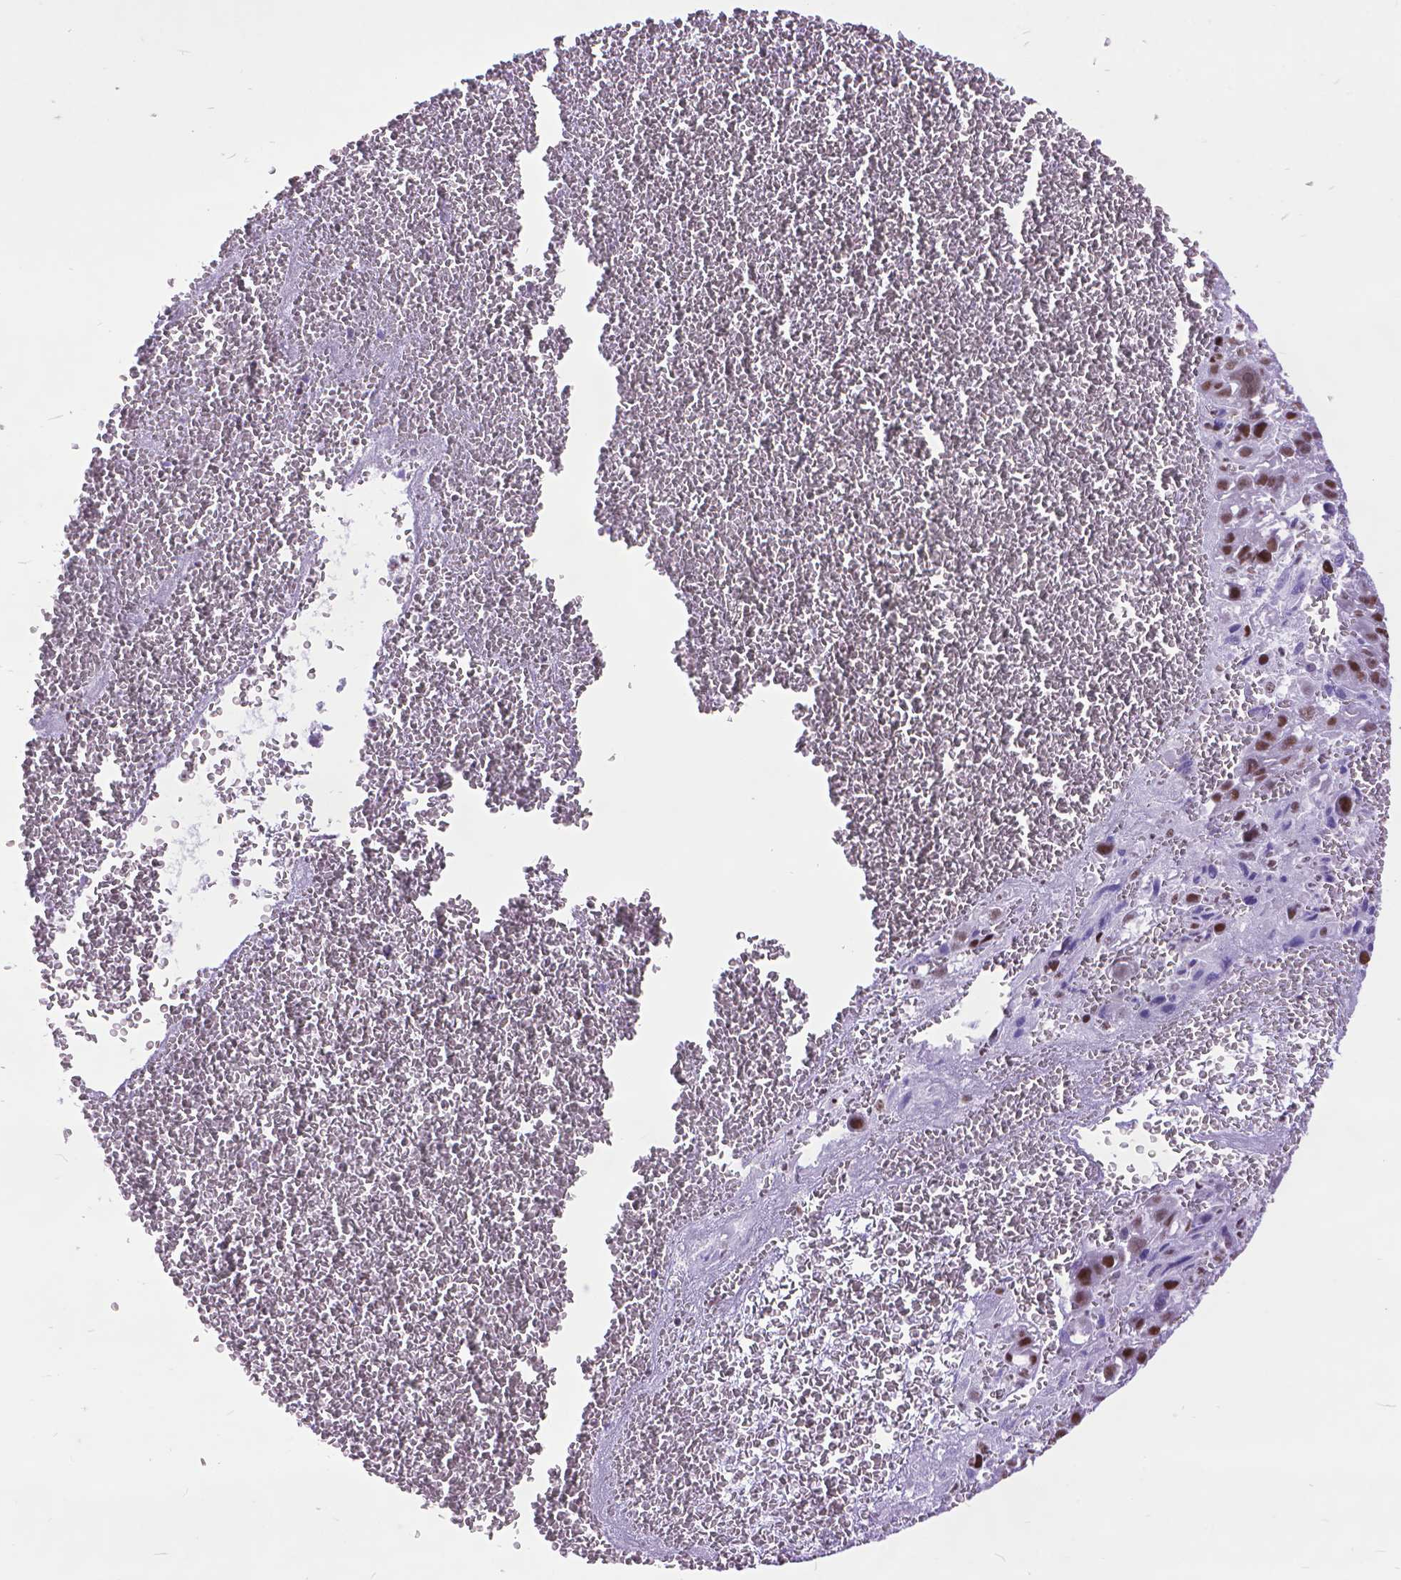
{"staining": {"intensity": "weak", "quantity": "25%-75%", "location": "nuclear"}, "tissue": "liver cancer", "cell_type": "Tumor cells", "image_type": "cancer", "snomed": [{"axis": "morphology", "description": "Carcinoma, Hepatocellular, NOS"}, {"axis": "topography", "description": "Liver"}], "caption": "Human liver cancer stained with a protein marker reveals weak staining in tumor cells.", "gene": "POLE4", "patient": {"sex": "female", "age": 70}}